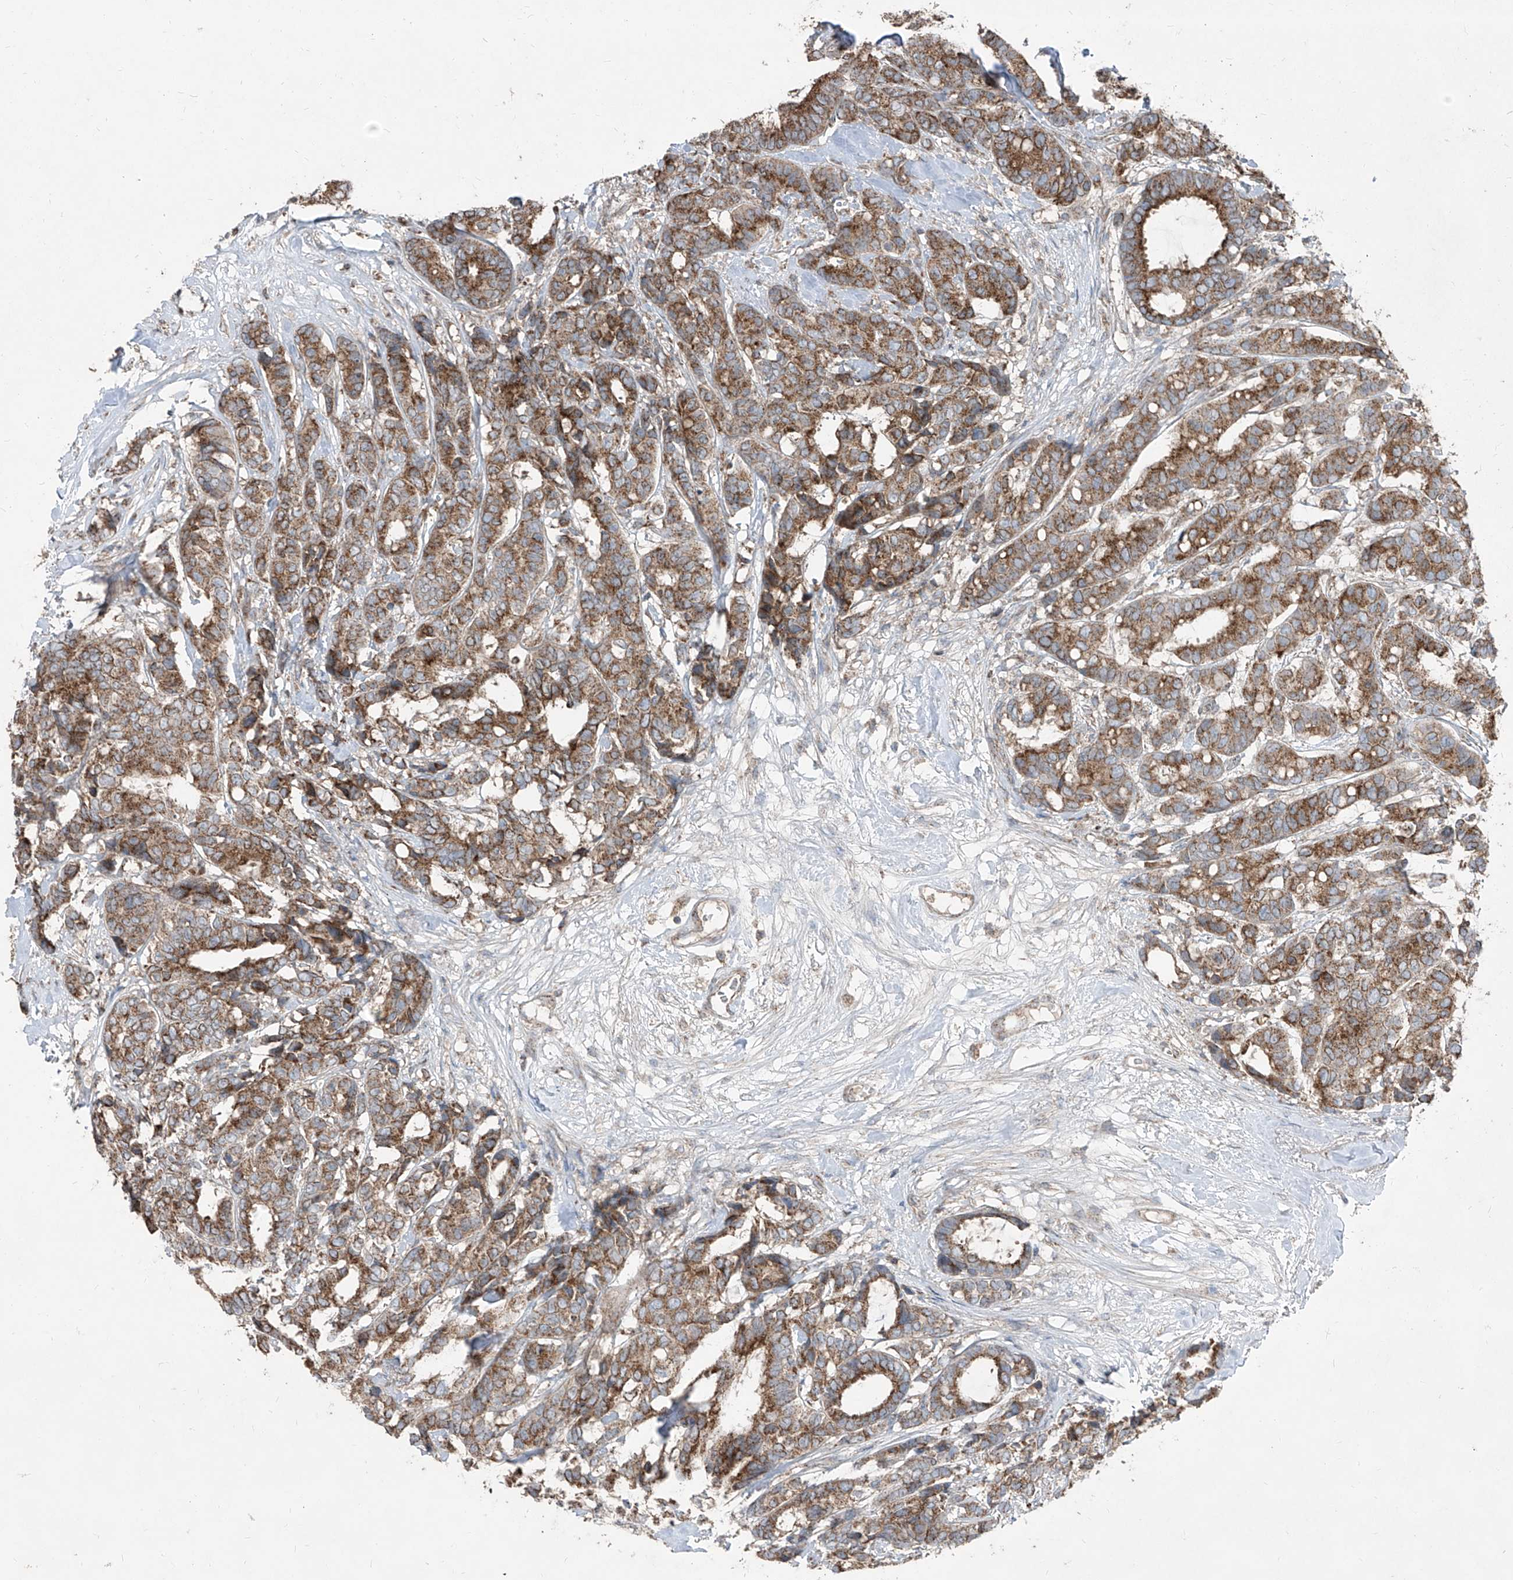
{"staining": {"intensity": "strong", "quantity": ">75%", "location": "cytoplasmic/membranous"}, "tissue": "breast cancer", "cell_type": "Tumor cells", "image_type": "cancer", "snomed": [{"axis": "morphology", "description": "Duct carcinoma"}, {"axis": "topography", "description": "Breast"}], "caption": "High-power microscopy captured an IHC histopathology image of breast cancer (intraductal carcinoma), revealing strong cytoplasmic/membranous positivity in approximately >75% of tumor cells.", "gene": "ABCD3", "patient": {"sex": "female", "age": 87}}